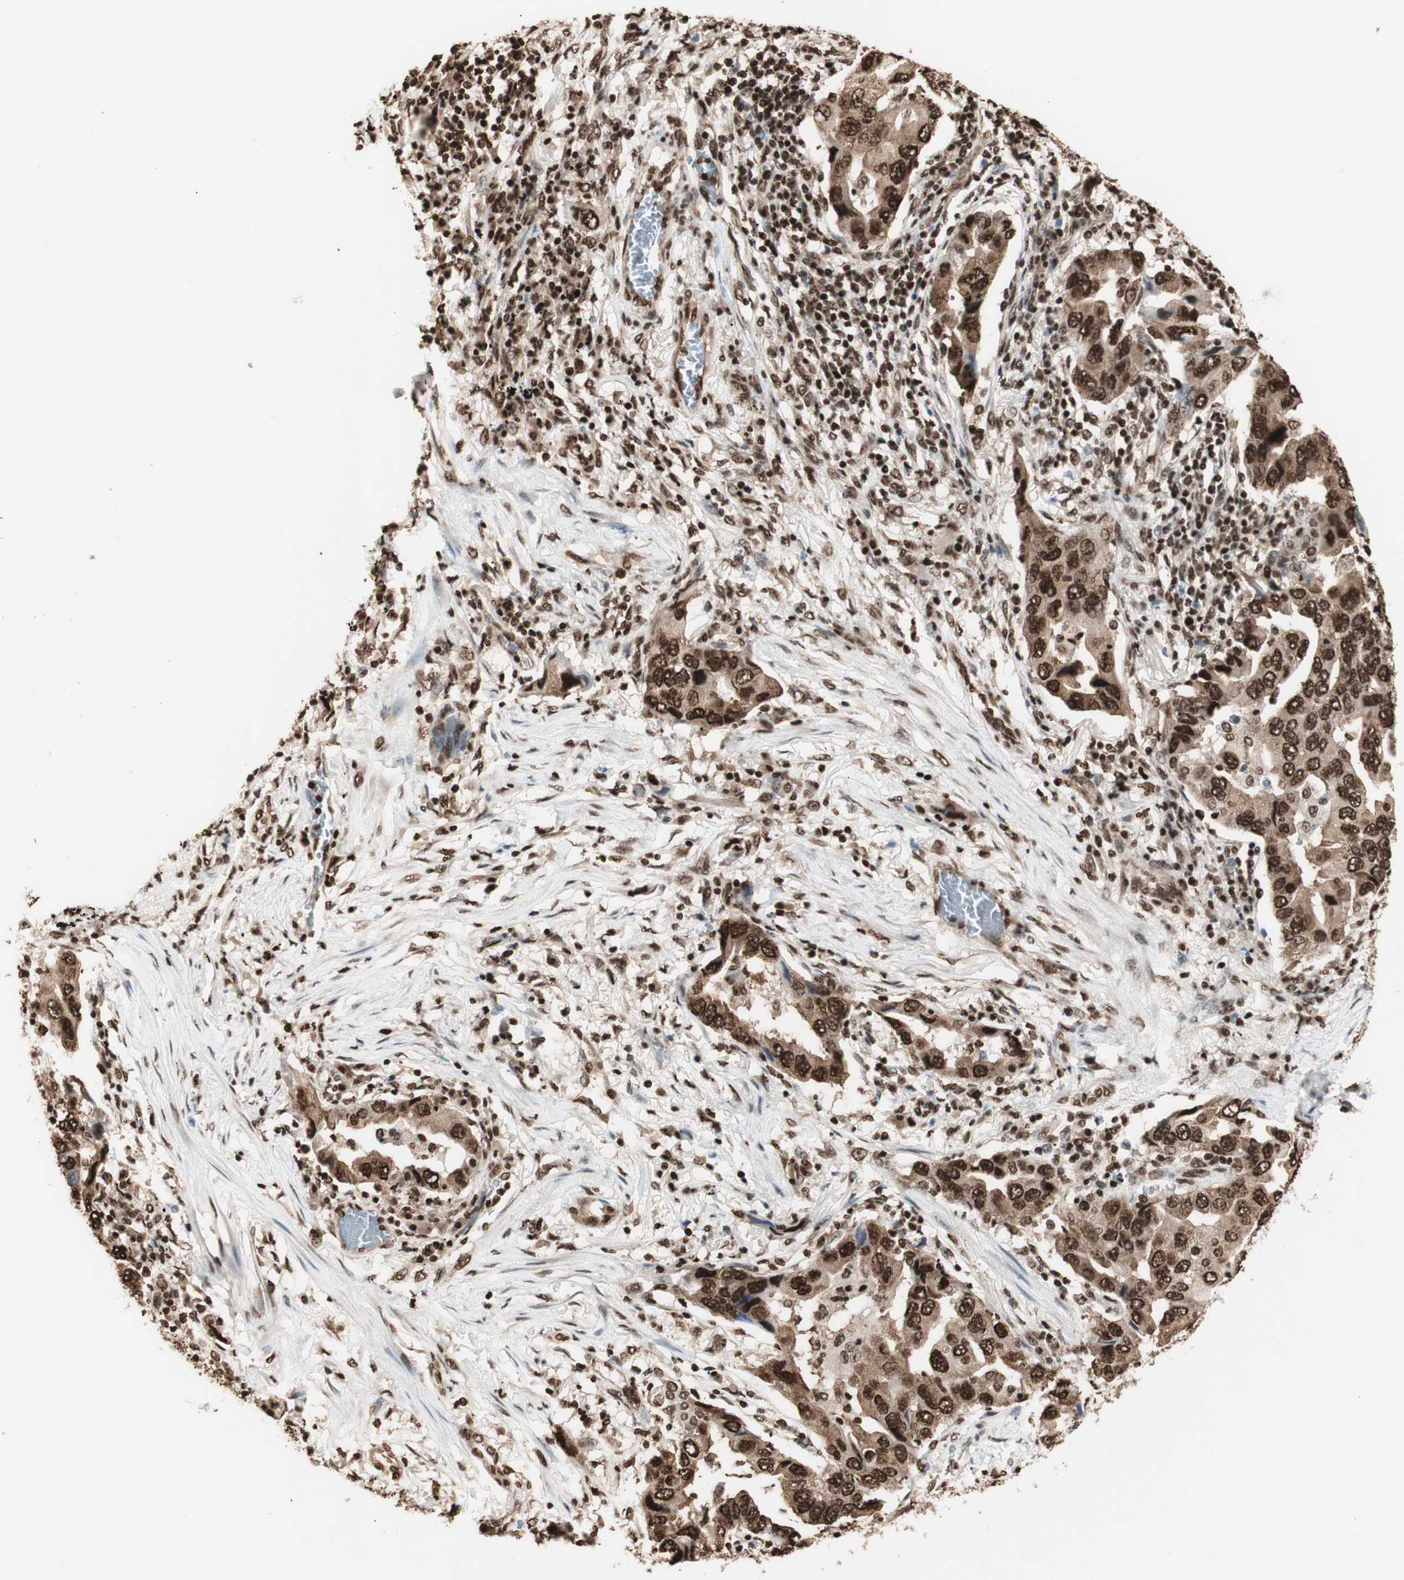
{"staining": {"intensity": "strong", "quantity": ">75%", "location": "cytoplasmic/membranous,nuclear"}, "tissue": "lung cancer", "cell_type": "Tumor cells", "image_type": "cancer", "snomed": [{"axis": "morphology", "description": "Adenocarcinoma, NOS"}, {"axis": "topography", "description": "Lung"}], "caption": "Protein expression analysis of human adenocarcinoma (lung) reveals strong cytoplasmic/membranous and nuclear expression in about >75% of tumor cells.", "gene": "HNRNPA2B1", "patient": {"sex": "female", "age": 65}}